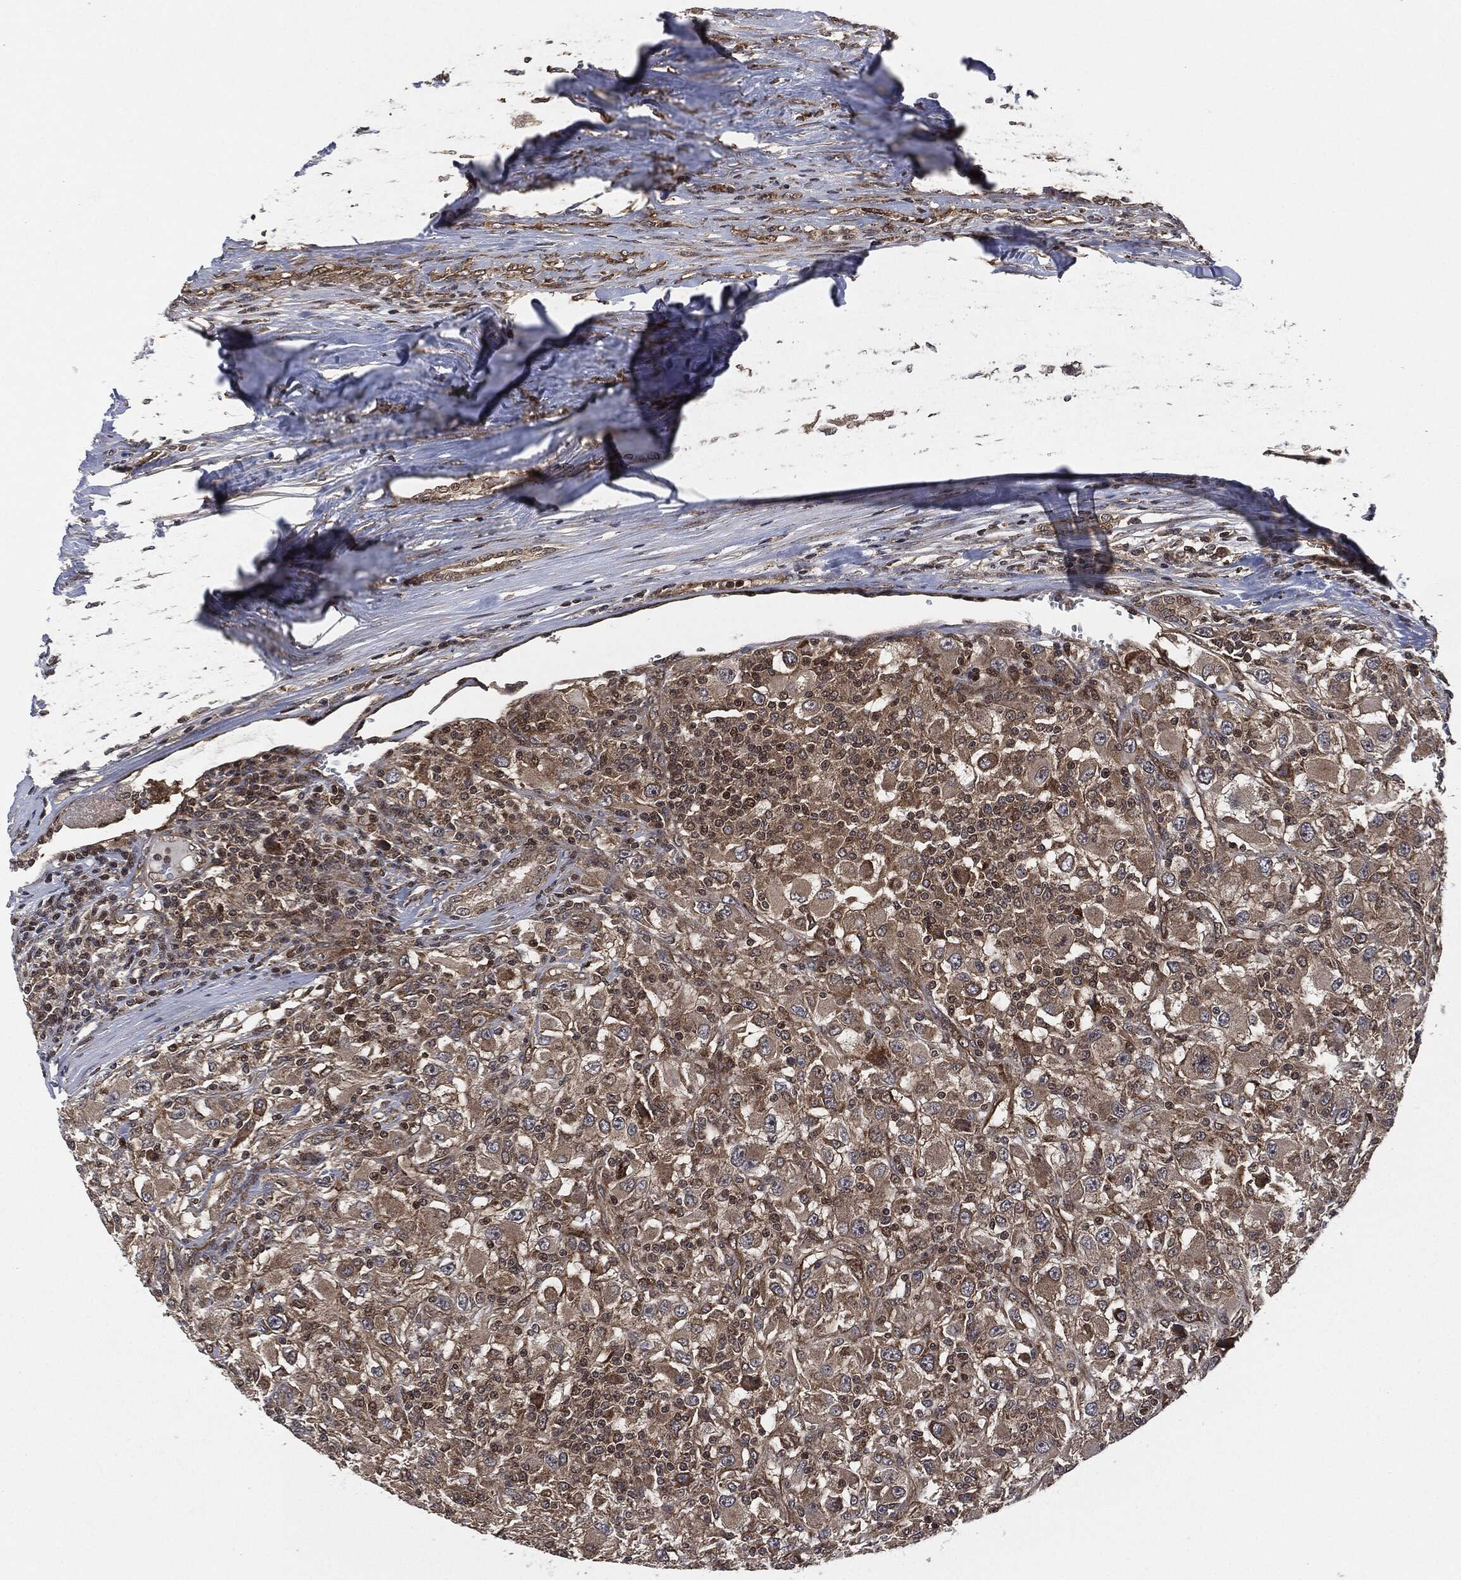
{"staining": {"intensity": "moderate", "quantity": "25%-75%", "location": "cytoplasmic/membranous"}, "tissue": "renal cancer", "cell_type": "Tumor cells", "image_type": "cancer", "snomed": [{"axis": "morphology", "description": "Adenocarcinoma, NOS"}, {"axis": "topography", "description": "Kidney"}], "caption": "A medium amount of moderate cytoplasmic/membranous positivity is appreciated in about 25%-75% of tumor cells in renal cancer tissue.", "gene": "HRAS", "patient": {"sex": "female", "age": 67}}